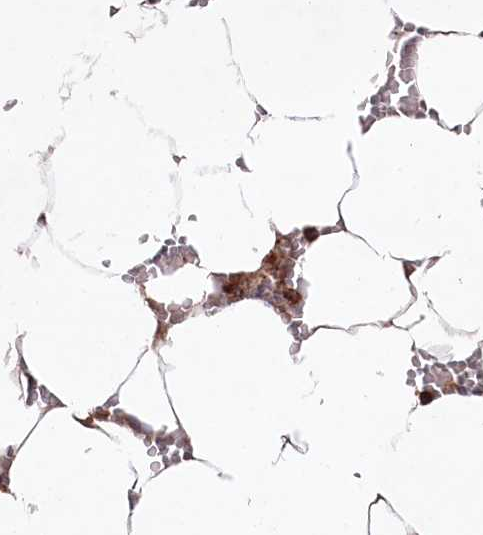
{"staining": {"intensity": "strong", "quantity": ">75%", "location": "cytoplasmic/membranous"}, "tissue": "bone marrow", "cell_type": "Hematopoietic cells", "image_type": "normal", "snomed": [{"axis": "morphology", "description": "Normal tissue, NOS"}, {"axis": "topography", "description": "Bone marrow"}], "caption": "Unremarkable bone marrow displays strong cytoplasmic/membranous positivity in about >75% of hematopoietic cells, visualized by immunohistochemistry. Nuclei are stained in blue.", "gene": "MTPAP", "patient": {"sex": "male", "age": 70}}